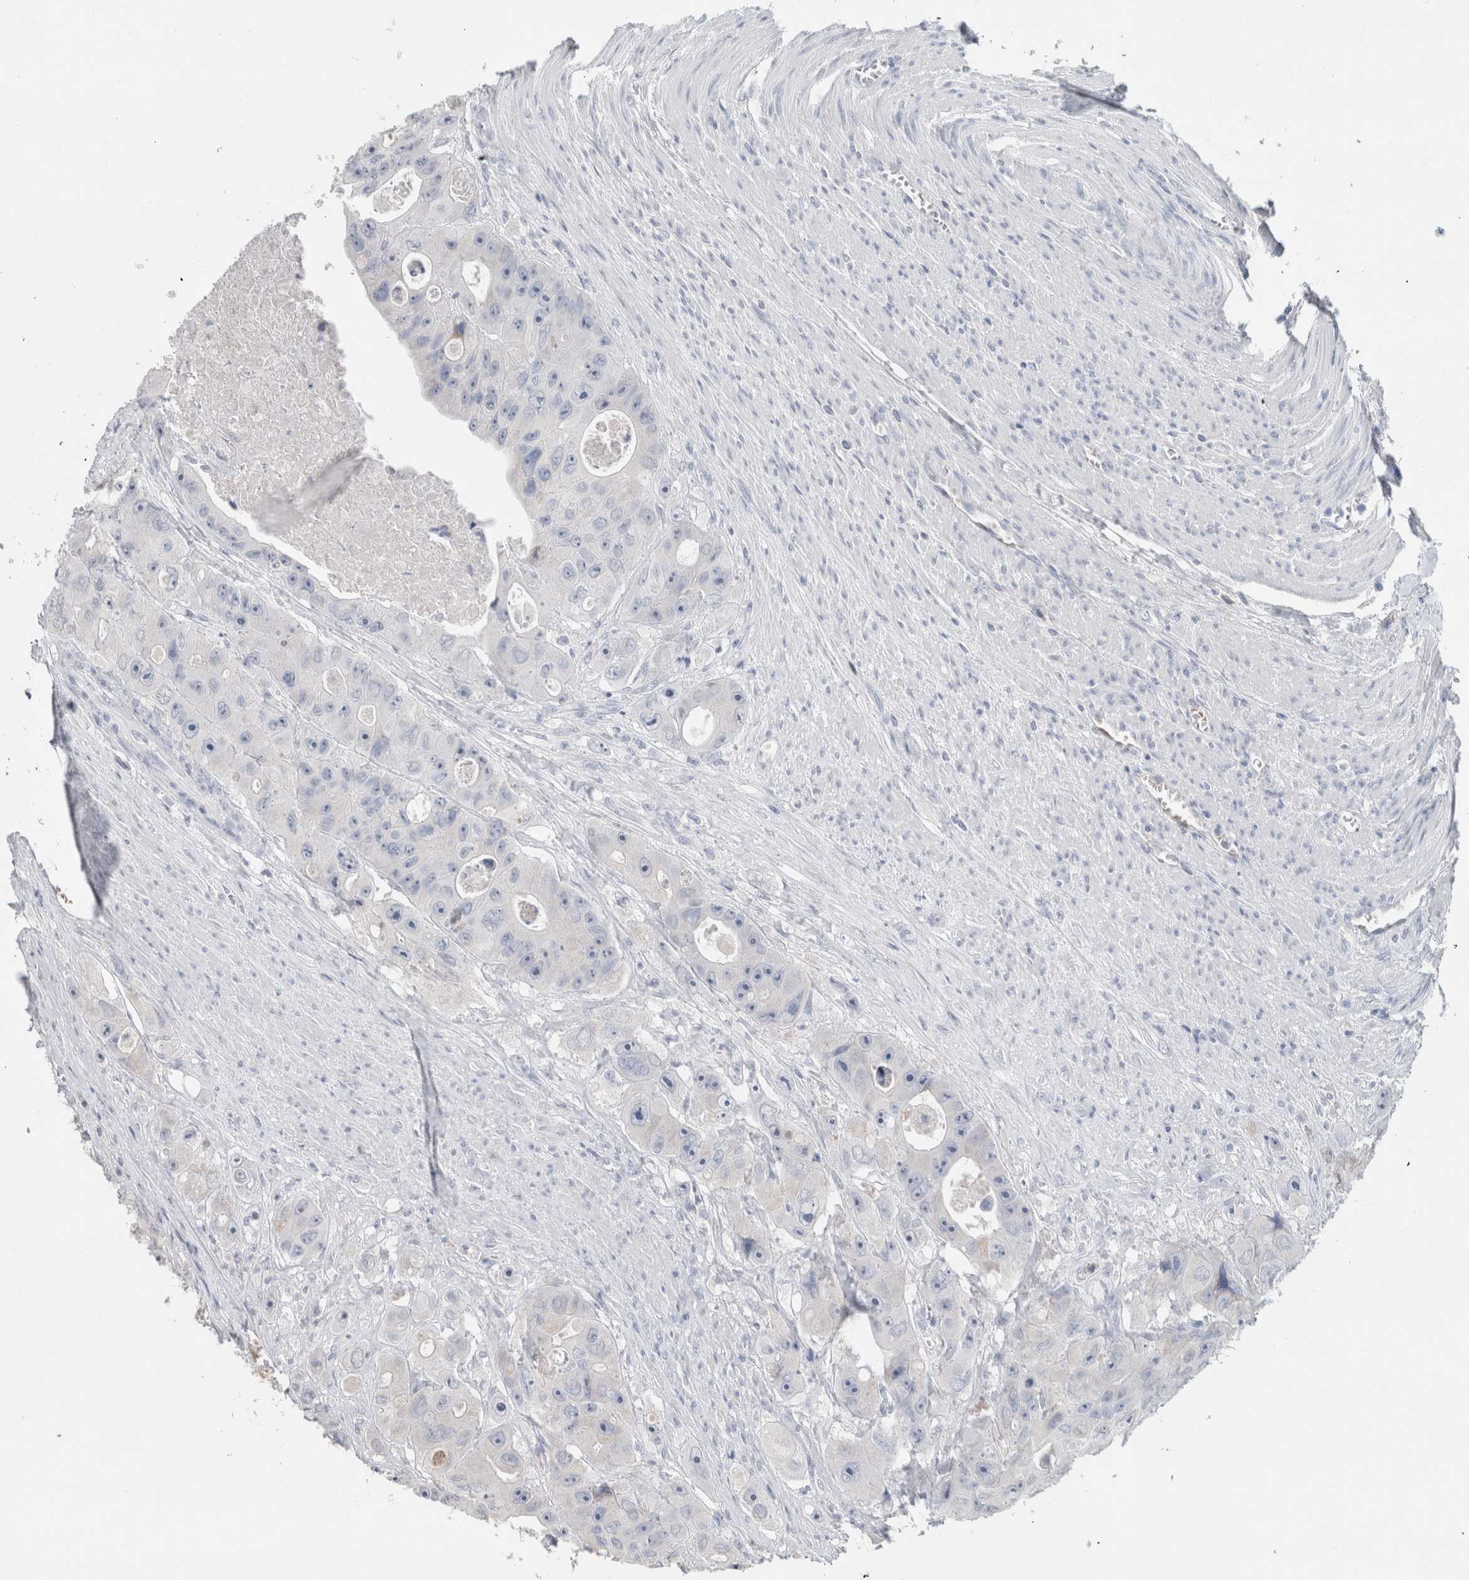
{"staining": {"intensity": "negative", "quantity": "none", "location": "none"}, "tissue": "colorectal cancer", "cell_type": "Tumor cells", "image_type": "cancer", "snomed": [{"axis": "morphology", "description": "Adenocarcinoma, NOS"}, {"axis": "topography", "description": "Colon"}], "caption": "Micrograph shows no significant protein staining in tumor cells of colorectal adenocarcinoma.", "gene": "SCGB1A1", "patient": {"sex": "female", "age": 46}}